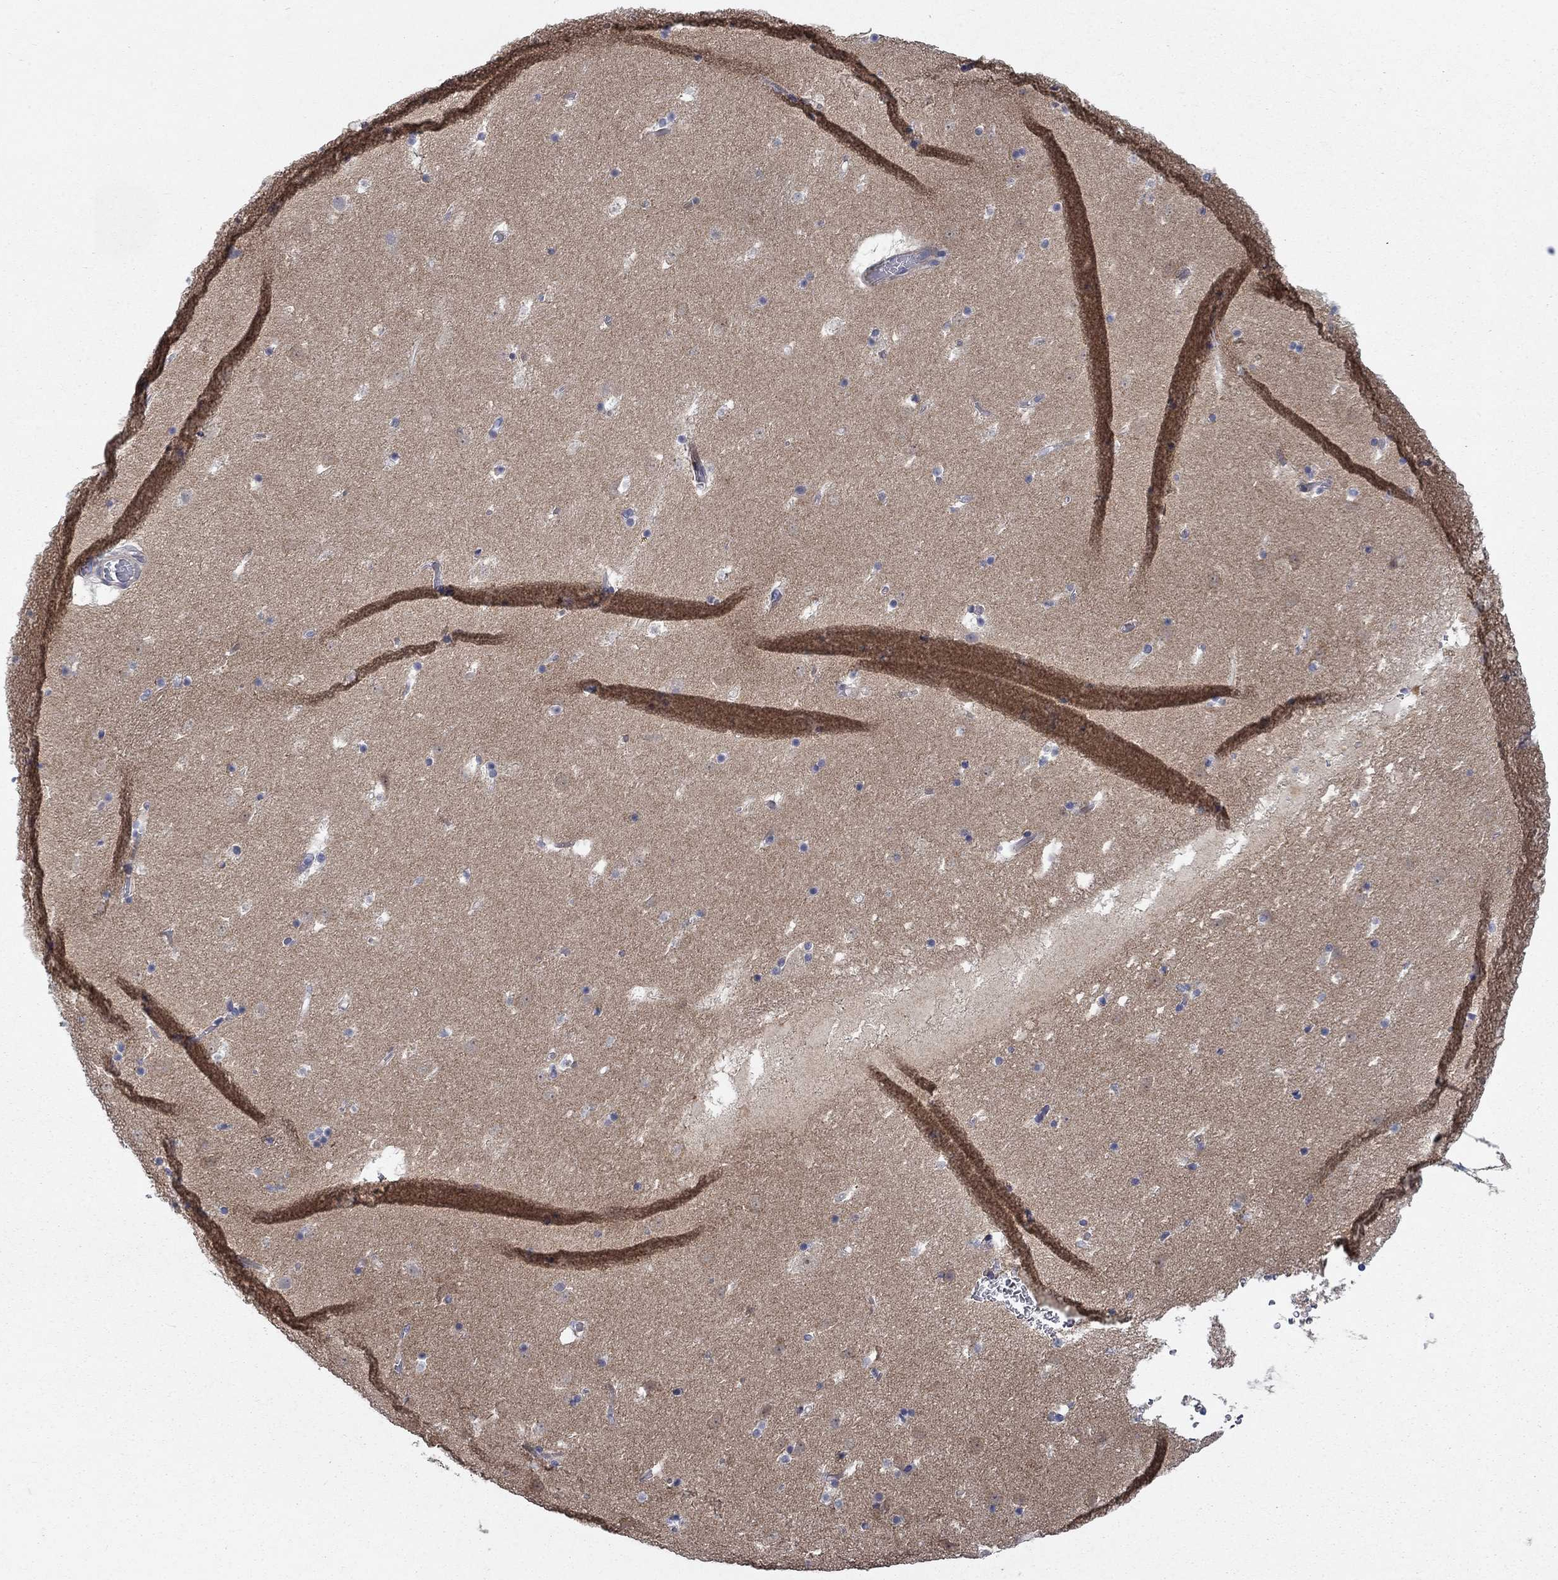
{"staining": {"intensity": "negative", "quantity": "none", "location": "none"}, "tissue": "caudate", "cell_type": "Glial cells", "image_type": "normal", "snomed": [{"axis": "morphology", "description": "Normal tissue, NOS"}, {"axis": "topography", "description": "Lateral ventricle wall"}], "caption": "Immunohistochemistry (IHC) image of benign human caudate stained for a protein (brown), which reveals no expression in glial cells. (DAB (3,3'-diaminobenzidine) immunohistochemistry (IHC), high magnification).", "gene": "KIF15", "patient": {"sex": "female", "age": 42}}